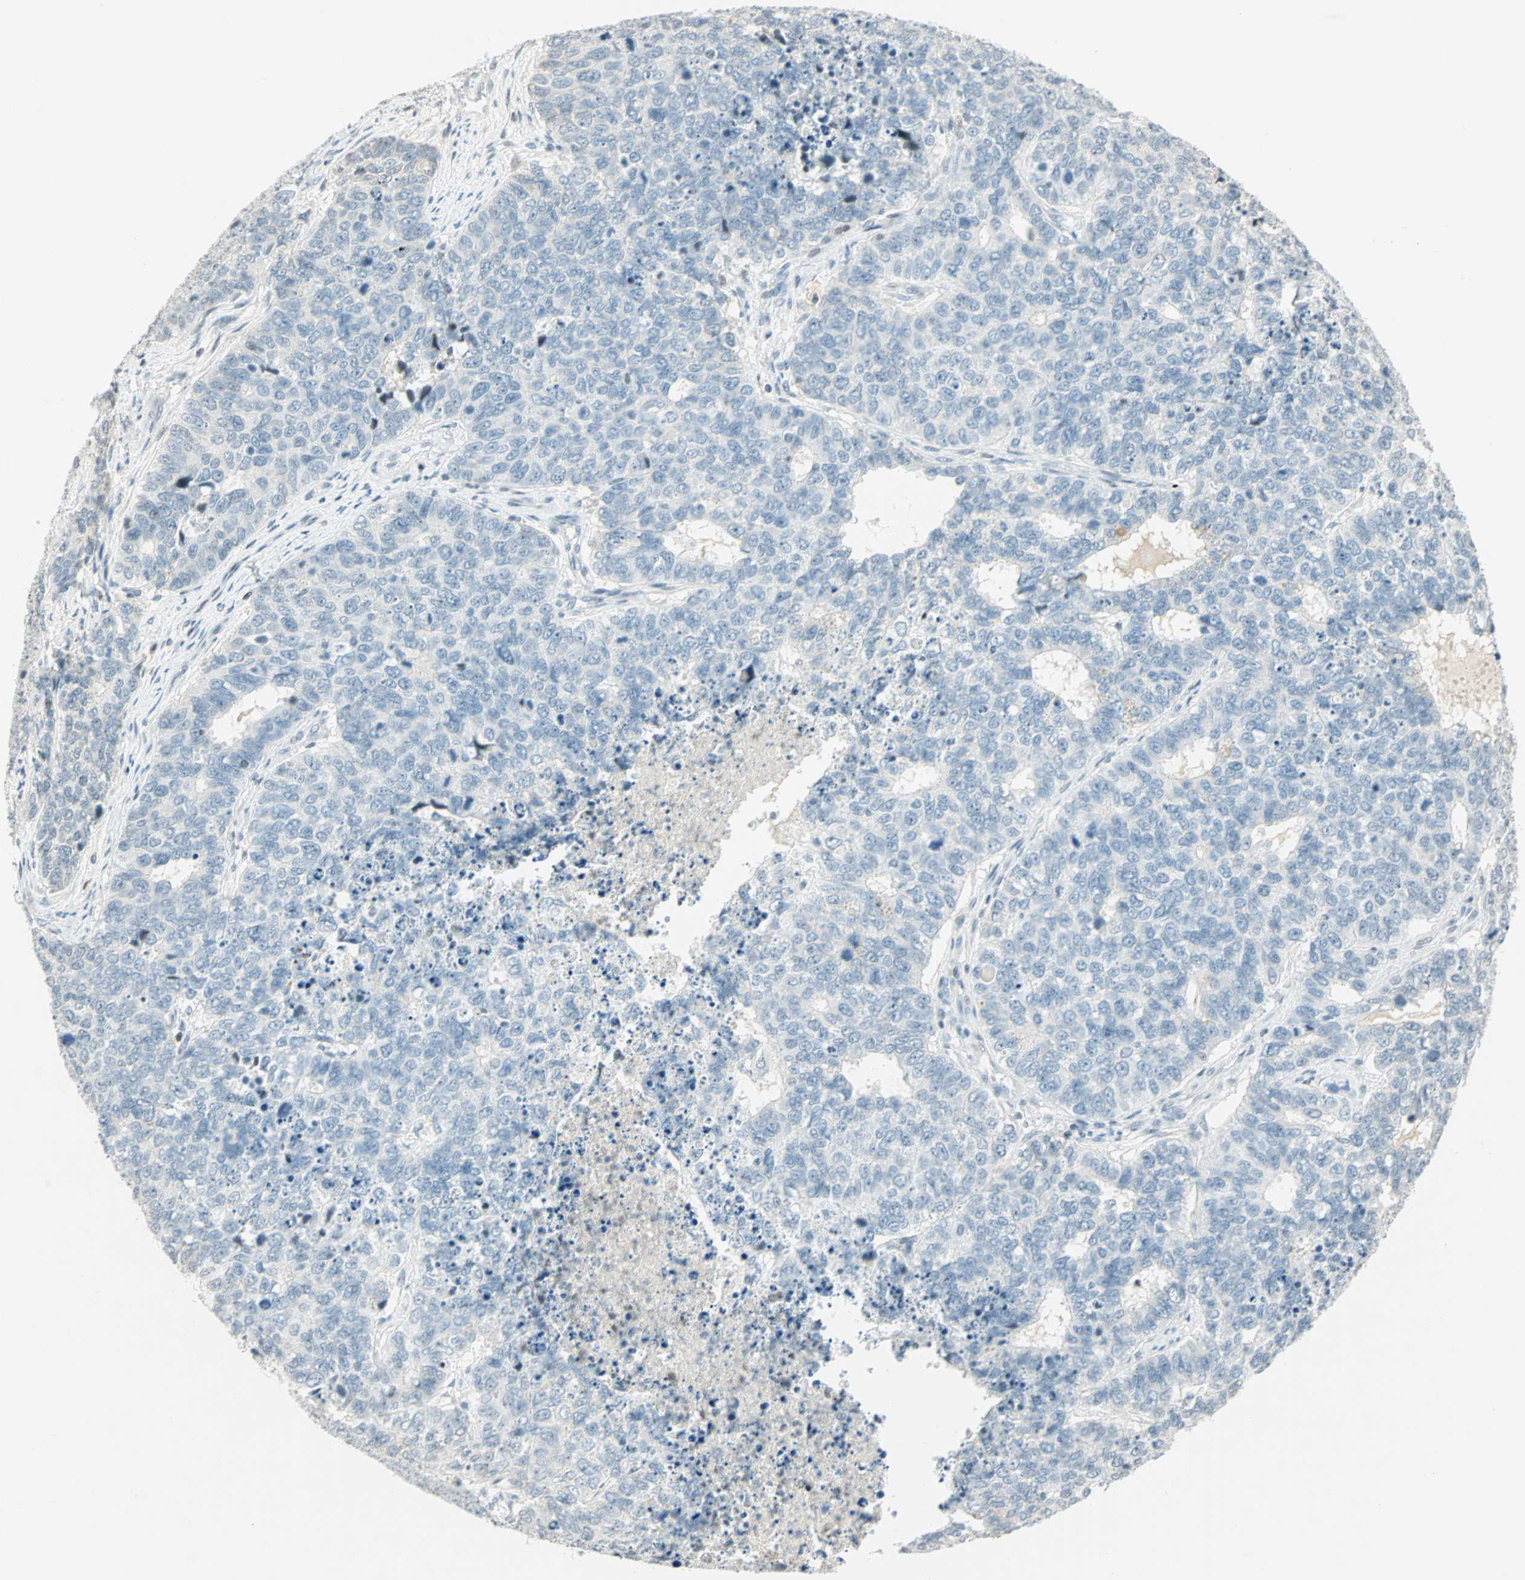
{"staining": {"intensity": "weak", "quantity": "<25%", "location": "nuclear"}, "tissue": "cervical cancer", "cell_type": "Tumor cells", "image_type": "cancer", "snomed": [{"axis": "morphology", "description": "Squamous cell carcinoma, NOS"}, {"axis": "topography", "description": "Cervix"}], "caption": "IHC image of cervical squamous cell carcinoma stained for a protein (brown), which exhibits no staining in tumor cells.", "gene": "SMAD3", "patient": {"sex": "female", "age": 63}}